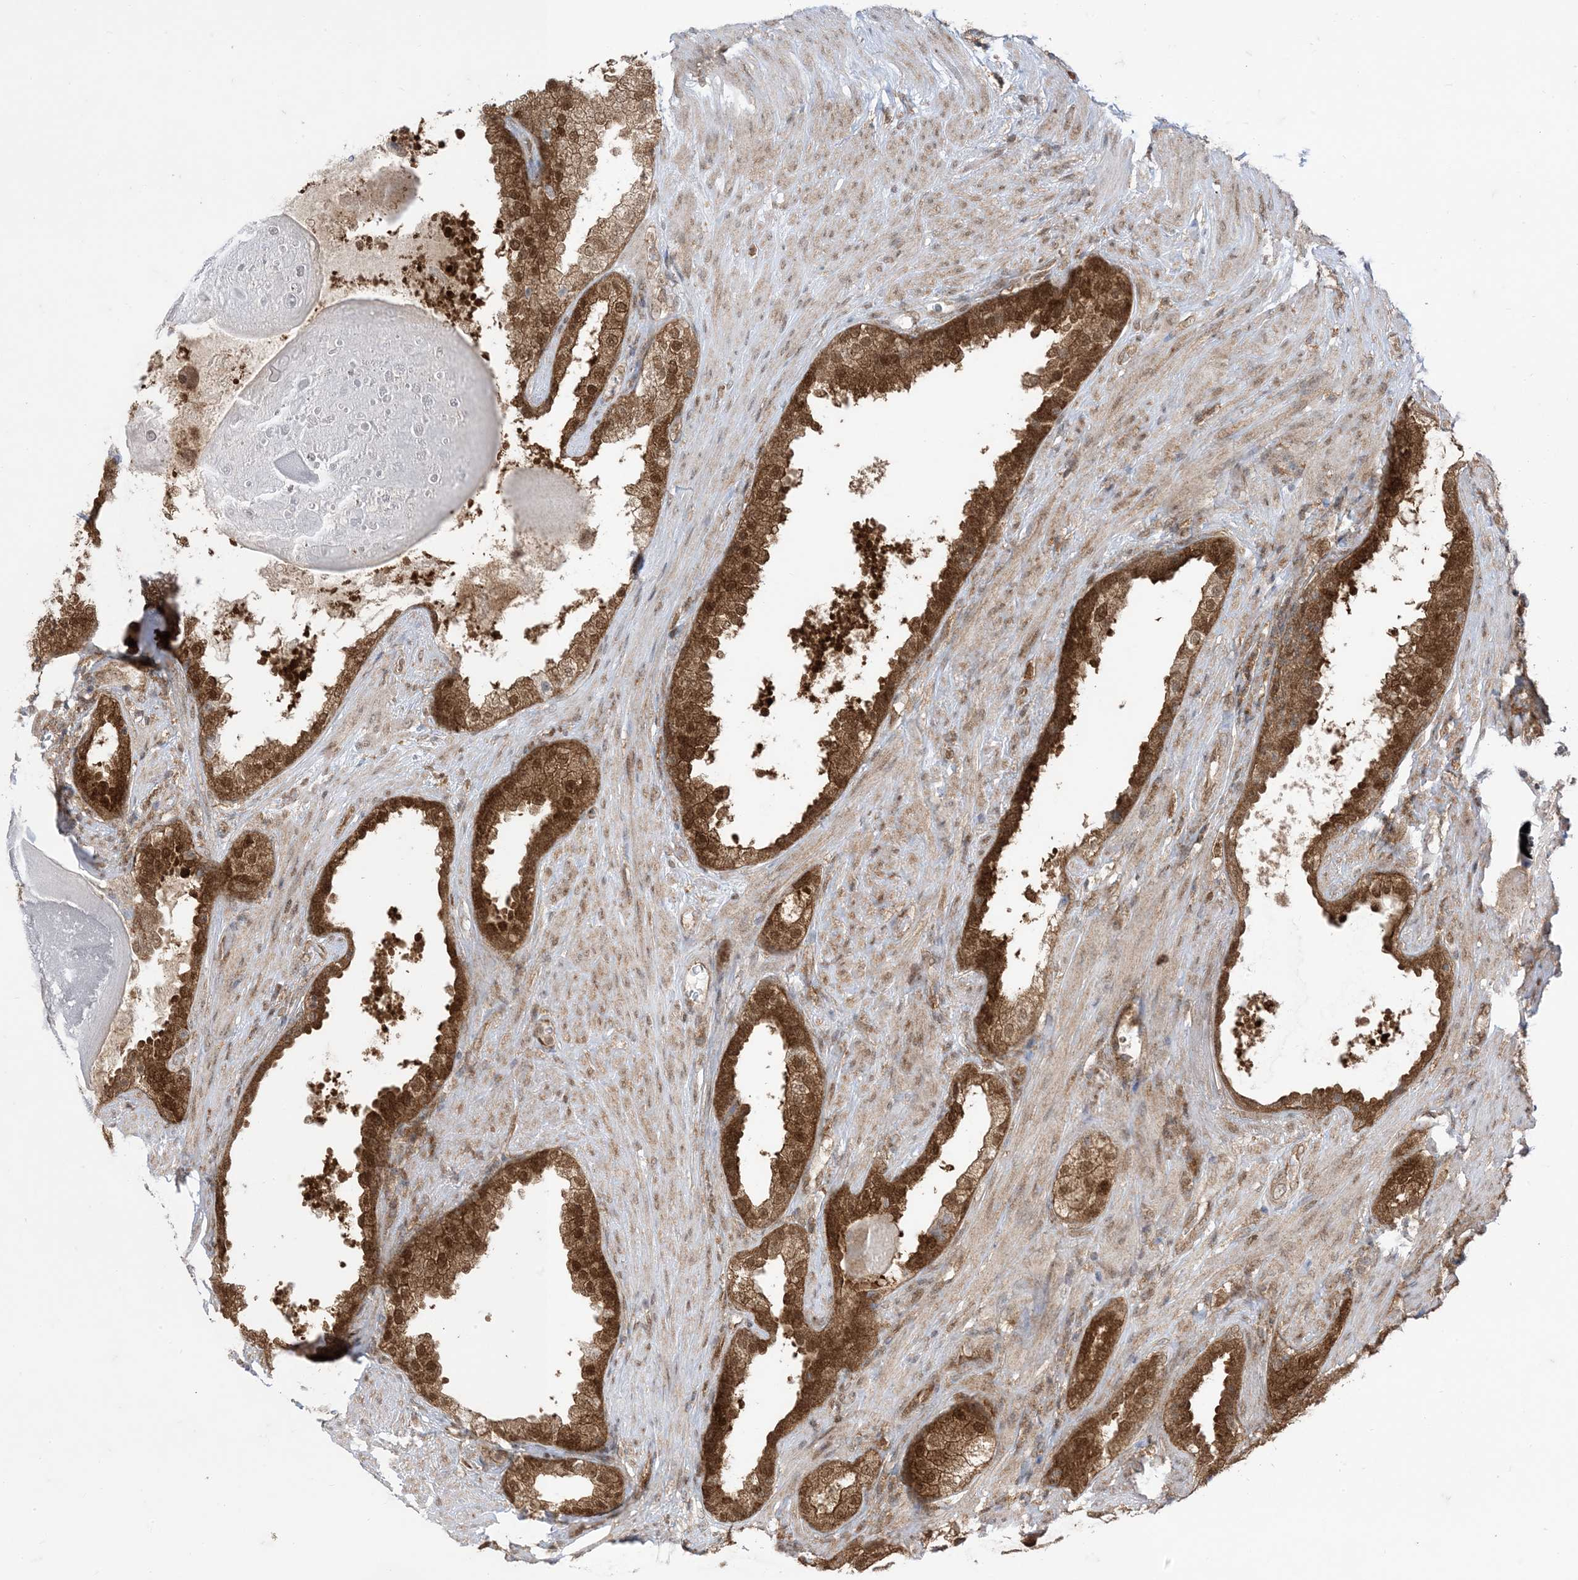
{"staining": {"intensity": "strong", "quantity": ">75%", "location": "cytoplasmic/membranous,nuclear"}, "tissue": "prostate cancer", "cell_type": "Tumor cells", "image_type": "cancer", "snomed": [{"axis": "morphology", "description": "Adenocarcinoma, High grade"}, {"axis": "topography", "description": "Prostate"}], "caption": "Immunohistochemistry (IHC) of prostate high-grade adenocarcinoma displays high levels of strong cytoplasmic/membranous and nuclear staining in about >75% of tumor cells.", "gene": "PTPA", "patient": {"sex": "male", "age": 70}}